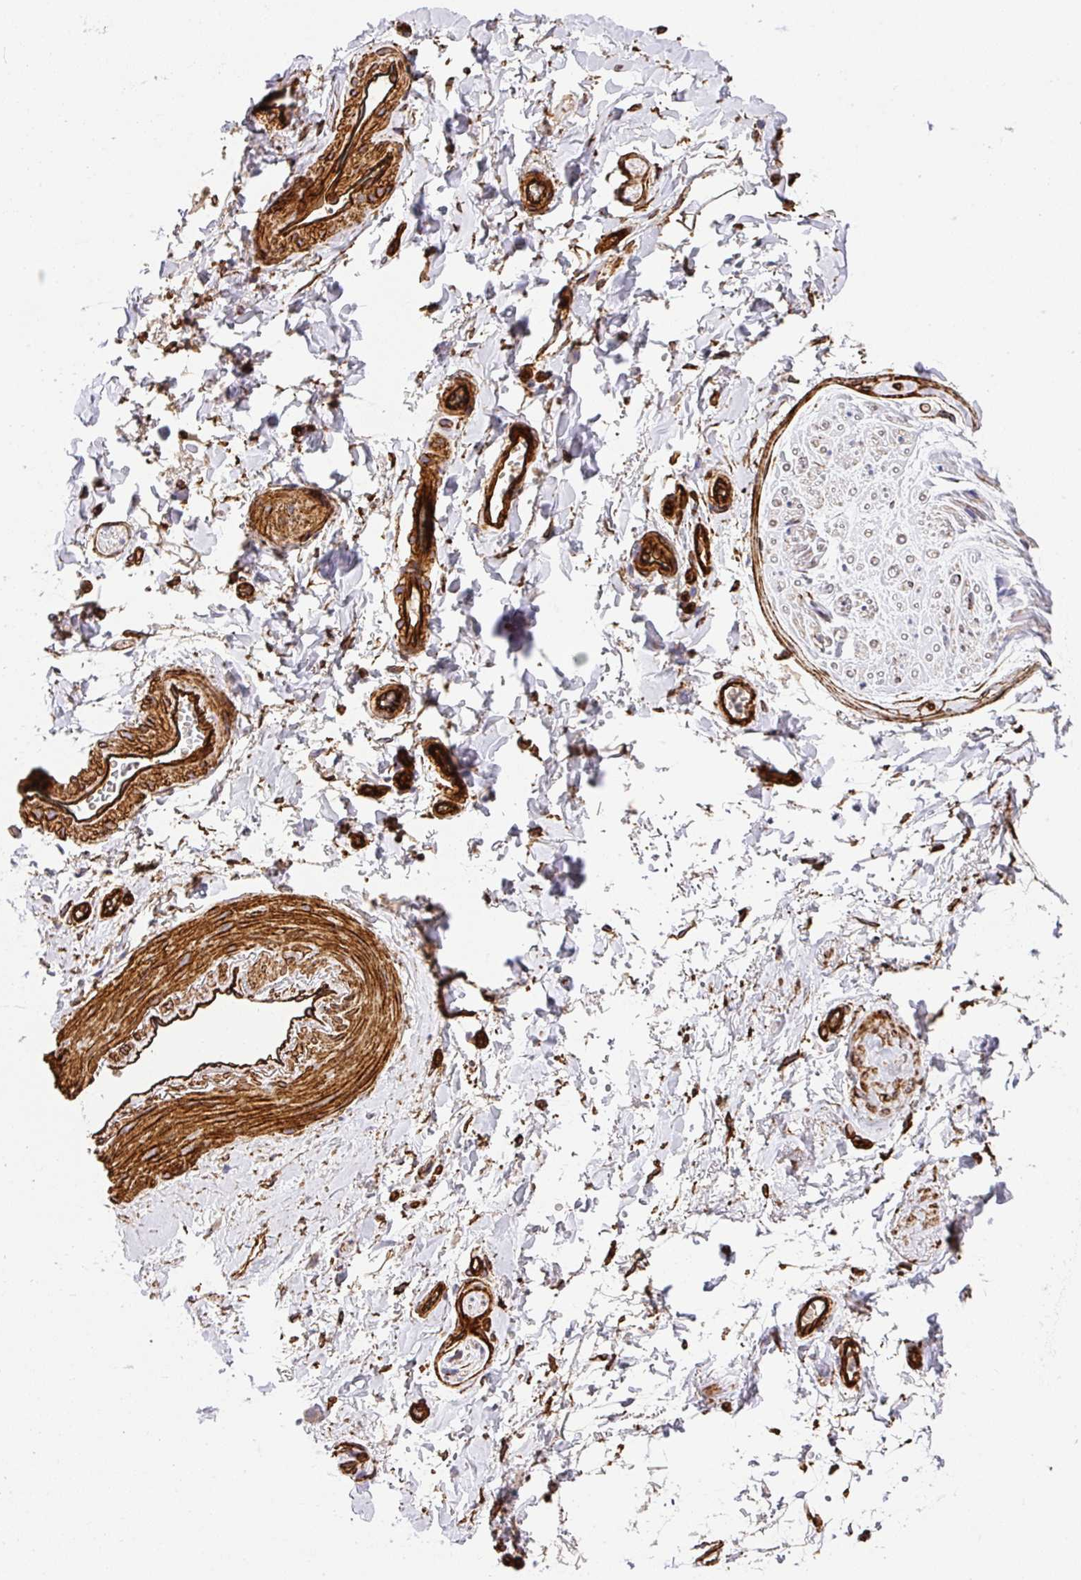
{"staining": {"intensity": "moderate", "quantity": ">75%", "location": "cytoplasmic/membranous"}, "tissue": "adipose tissue", "cell_type": "Adipocytes", "image_type": "normal", "snomed": [{"axis": "morphology", "description": "Normal tissue, NOS"}, {"axis": "topography", "description": "Vulva"}, {"axis": "topography", "description": "Vagina"}, {"axis": "topography", "description": "Peripheral nerve tissue"}], "caption": "DAB immunohistochemical staining of normal adipose tissue demonstrates moderate cytoplasmic/membranous protein expression in about >75% of adipocytes. The staining was performed using DAB, with brown indicating positive protein expression. Nuclei are stained blue with hematoxylin.", "gene": "SLC25A17", "patient": {"sex": "female", "age": 66}}